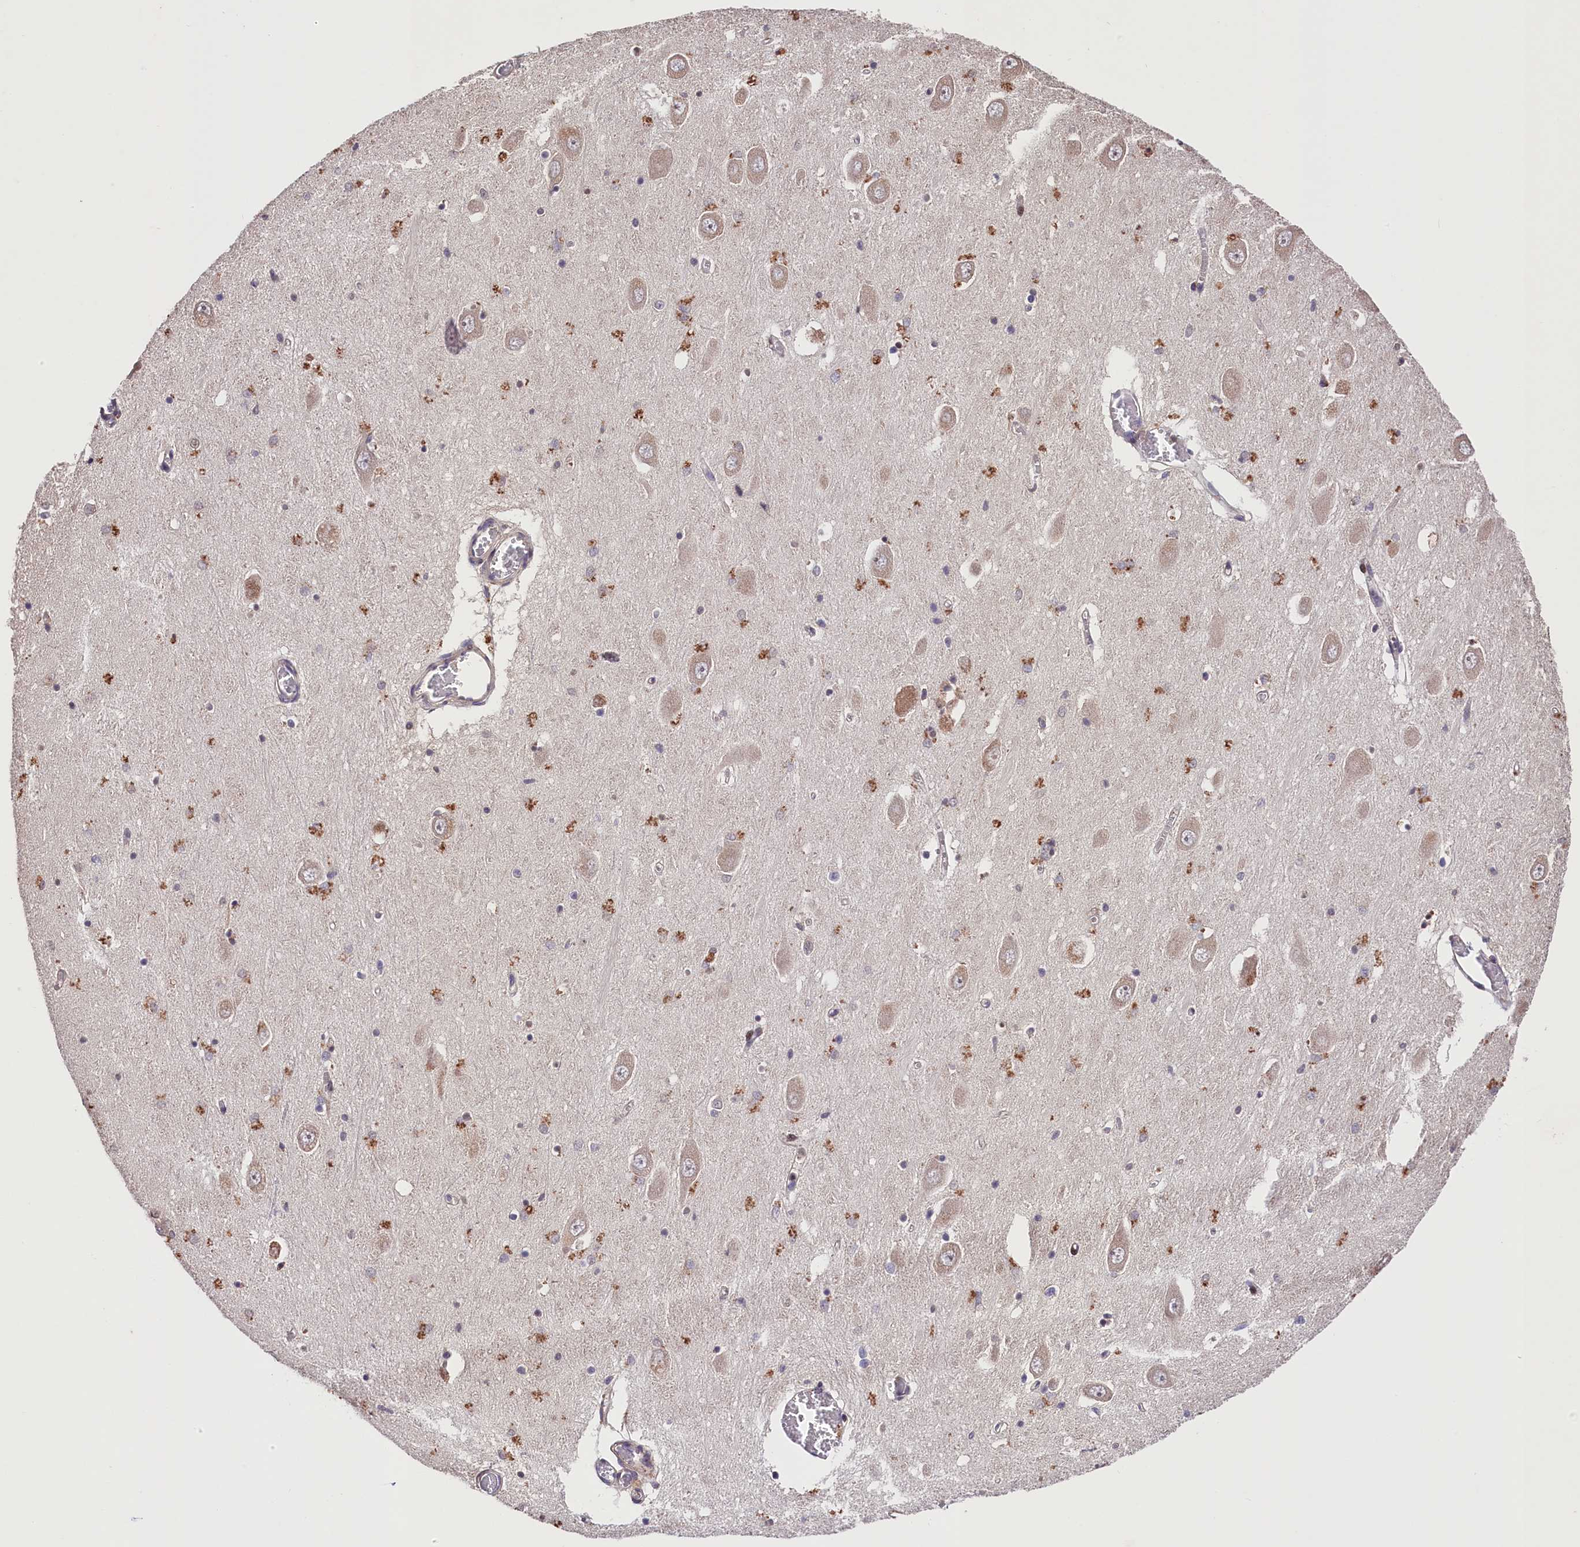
{"staining": {"intensity": "weak", "quantity": "<25%", "location": "cytoplasmic/membranous"}, "tissue": "hippocampus", "cell_type": "Glial cells", "image_type": "normal", "snomed": [{"axis": "morphology", "description": "Normal tissue, NOS"}, {"axis": "topography", "description": "Hippocampus"}], "caption": "Immunohistochemical staining of benign human hippocampus shows no significant expression in glial cells.", "gene": "CACNA1H", "patient": {"sex": "male", "age": 70}}